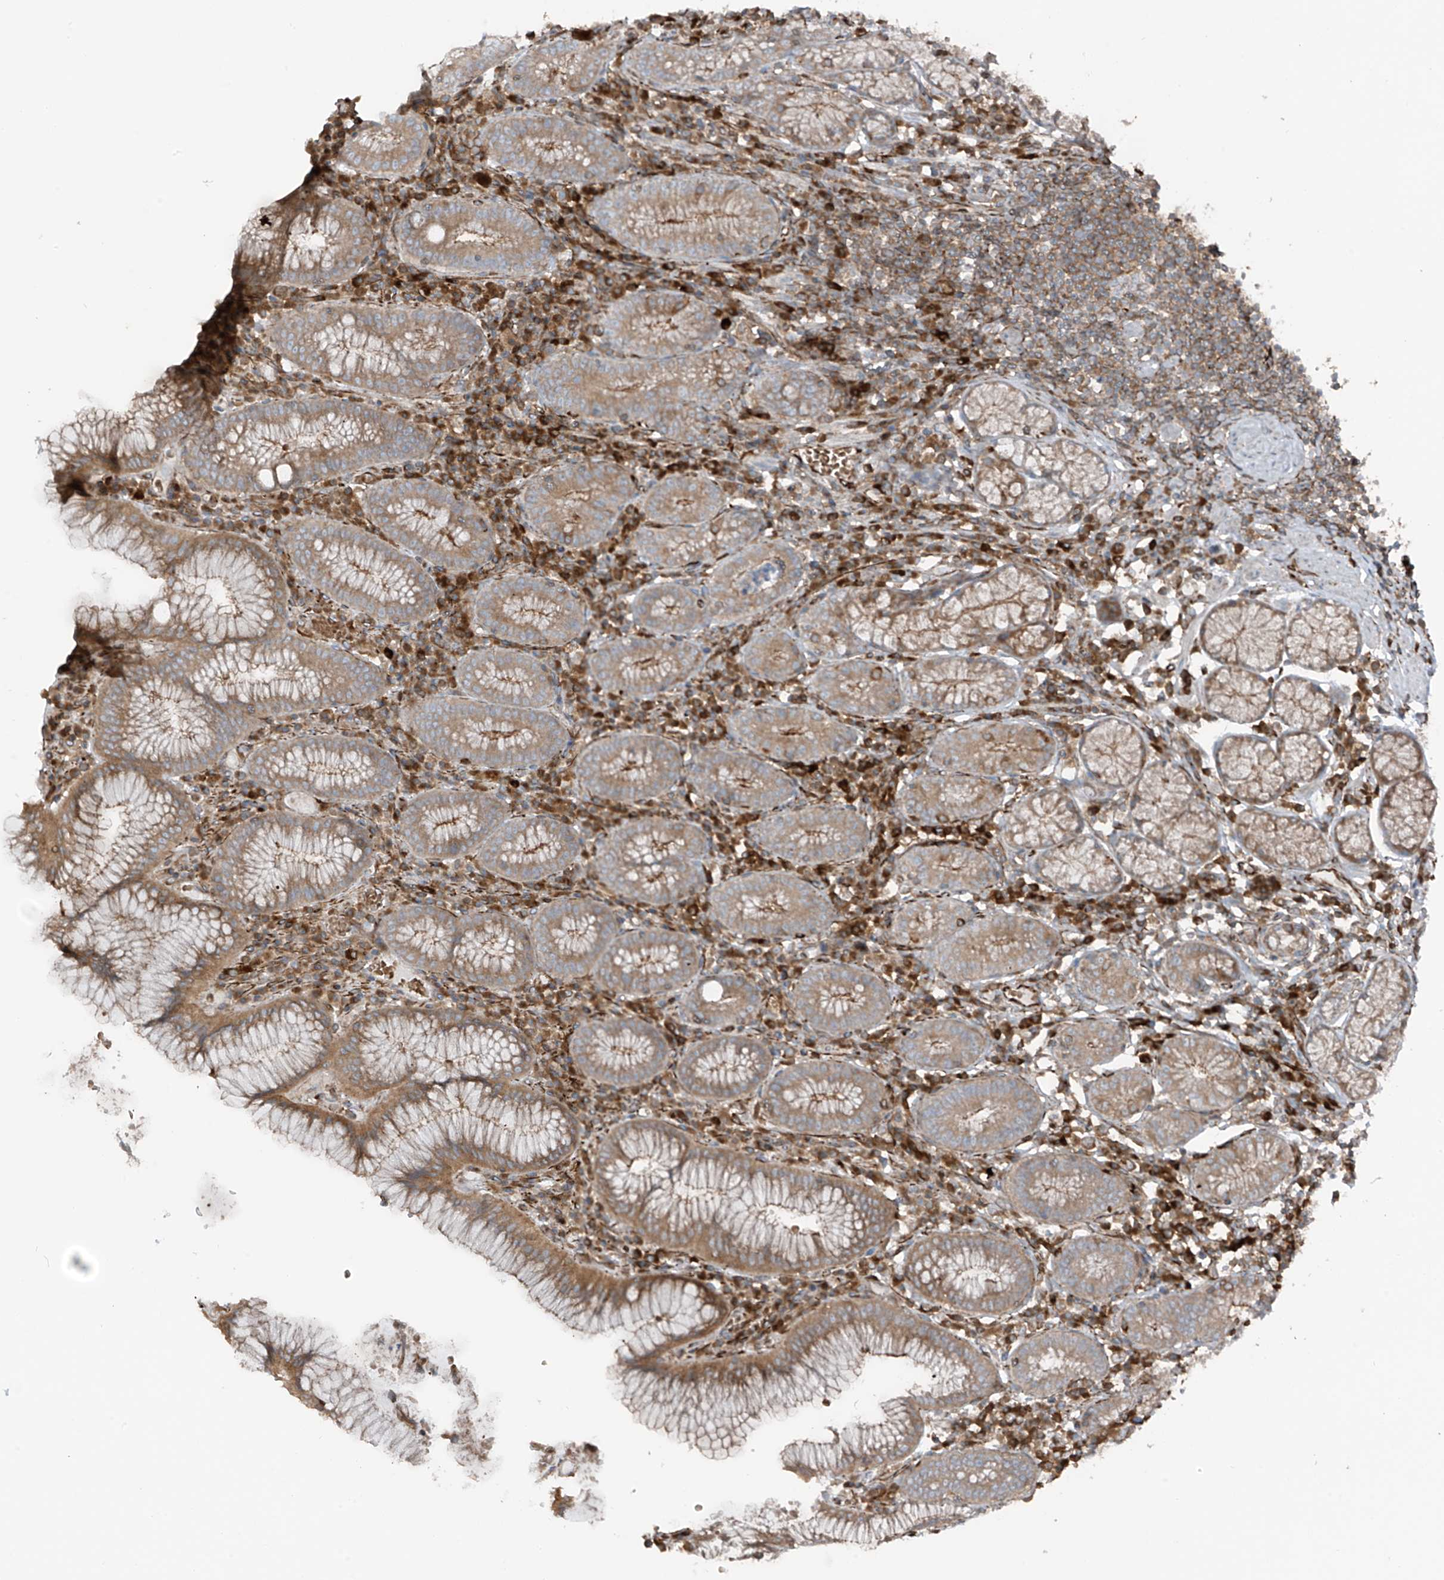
{"staining": {"intensity": "moderate", "quantity": ">75%", "location": "cytoplasmic/membranous"}, "tissue": "stomach", "cell_type": "Glandular cells", "image_type": "normal", "snomed": [{"axis": "morphology", "description": "Normal tissue, NOS"}, {"axis": "topography", "description": "Stomach"}], "caption": "Protein staining exhibits moderate cytoplasmic/membranous staining in about >75% of glandular cells in normal stomach. (DAB IHC, brown staining for protein, blue staining for nuclei).", "gene": "ERLEC1", "patient": {"sex": "male", "age": 55}}